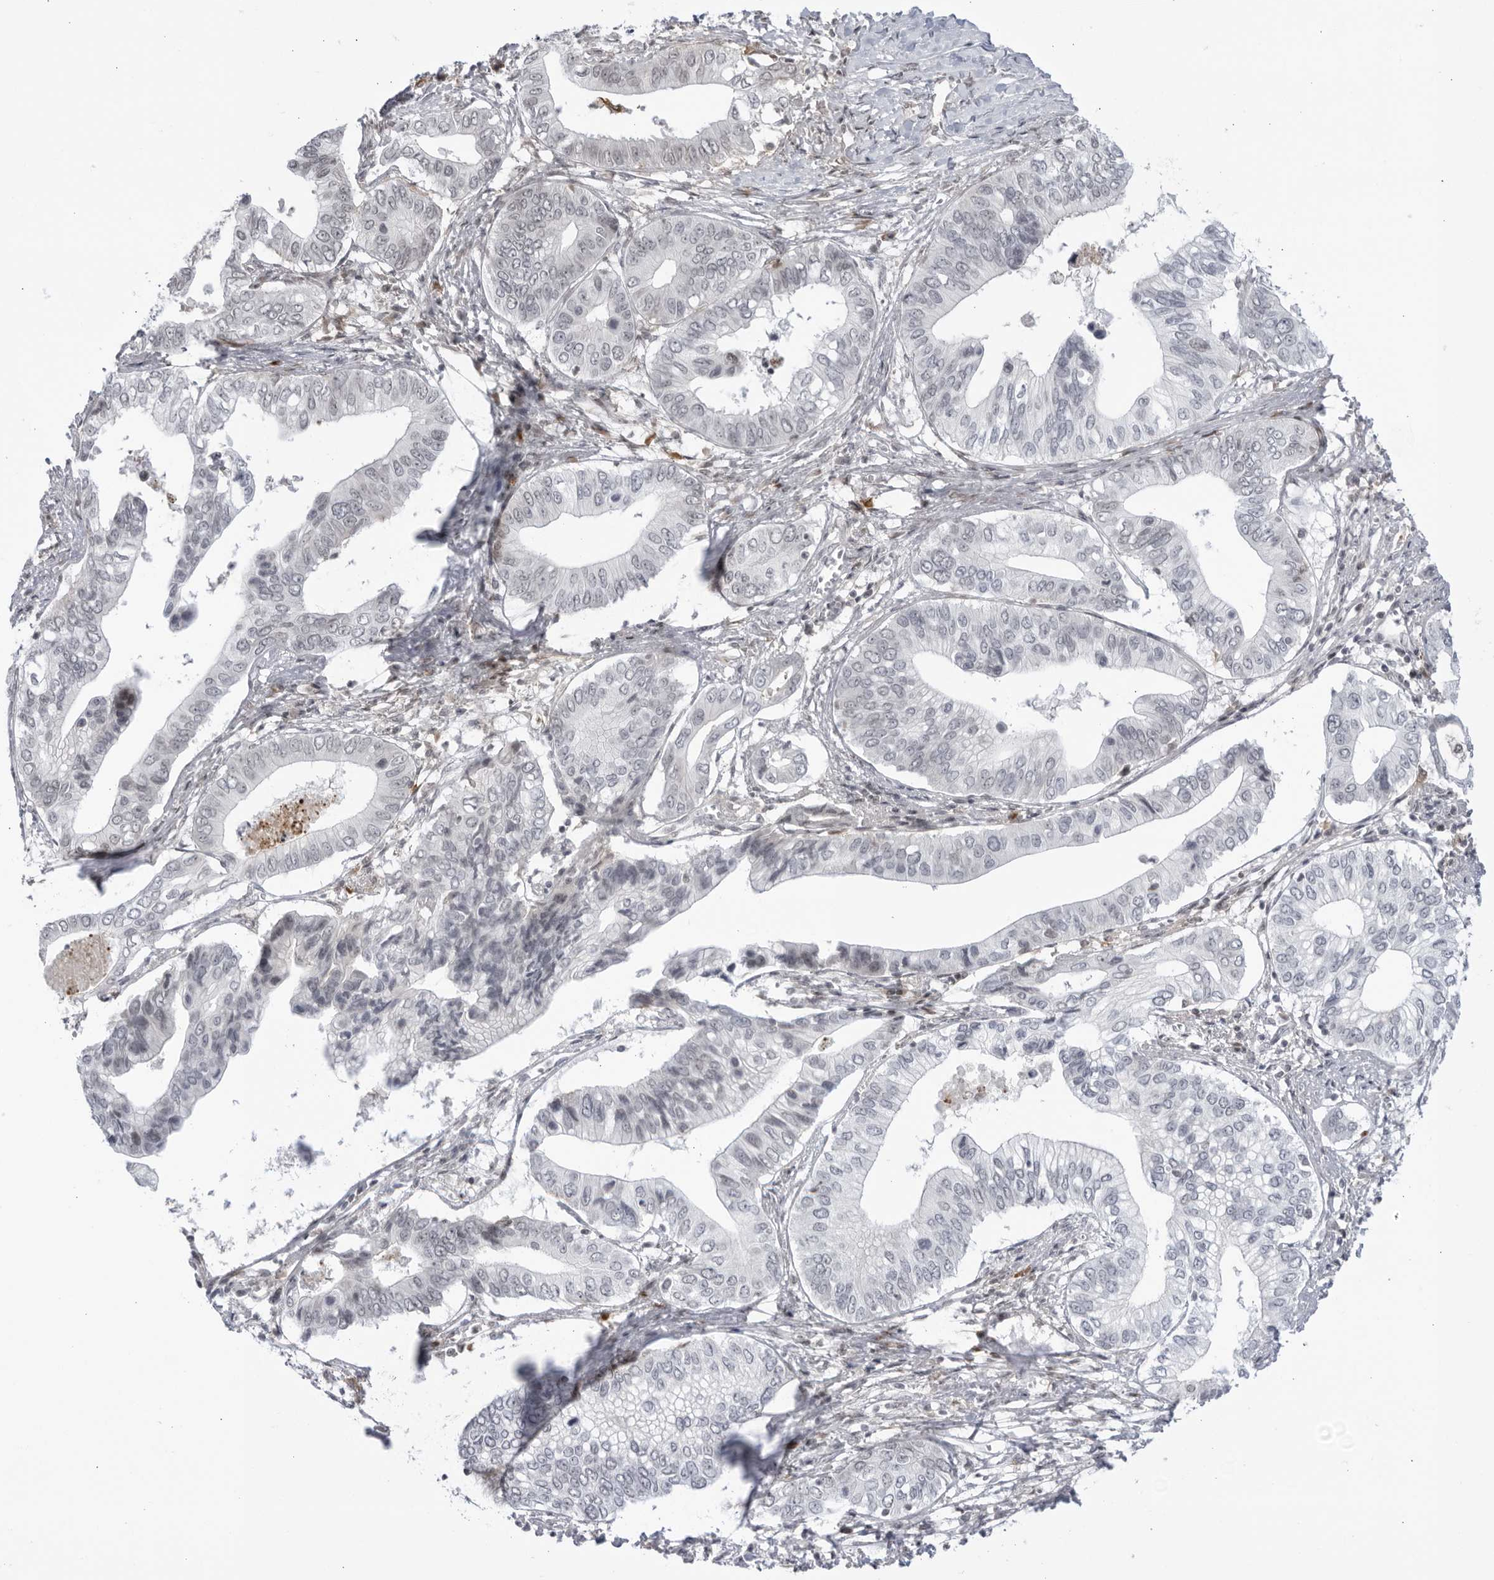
{"staining": {"intensity": "negative", "quantity": "none", "location": "none"}, "tissue": "pancreatic cancer", "cell_type": "Tumor cells", "image_type": "cancer", "snomed": [{"axis": "morphology", "description": "Normal tissue, NOS"}, {"axis": "morphology", "description": "Adenocarcinoma, NOS"}, {"axis": "topography", "description": "Pancreas"}, {"axis": "topography", "description": "Peripheral nerve tissue"}], "caption": "A photomicrograph of adenocarcinoma (pancreatic) stained for a protein shows no brown staining in tumor cells. The staining is performed using DAB (3,3'-diaminobenzidine) brown chromogen with nuclei counter-stained in using hematoxylin.", "gene": "DTL", "patient": {"sex": "male", "age": 59}}